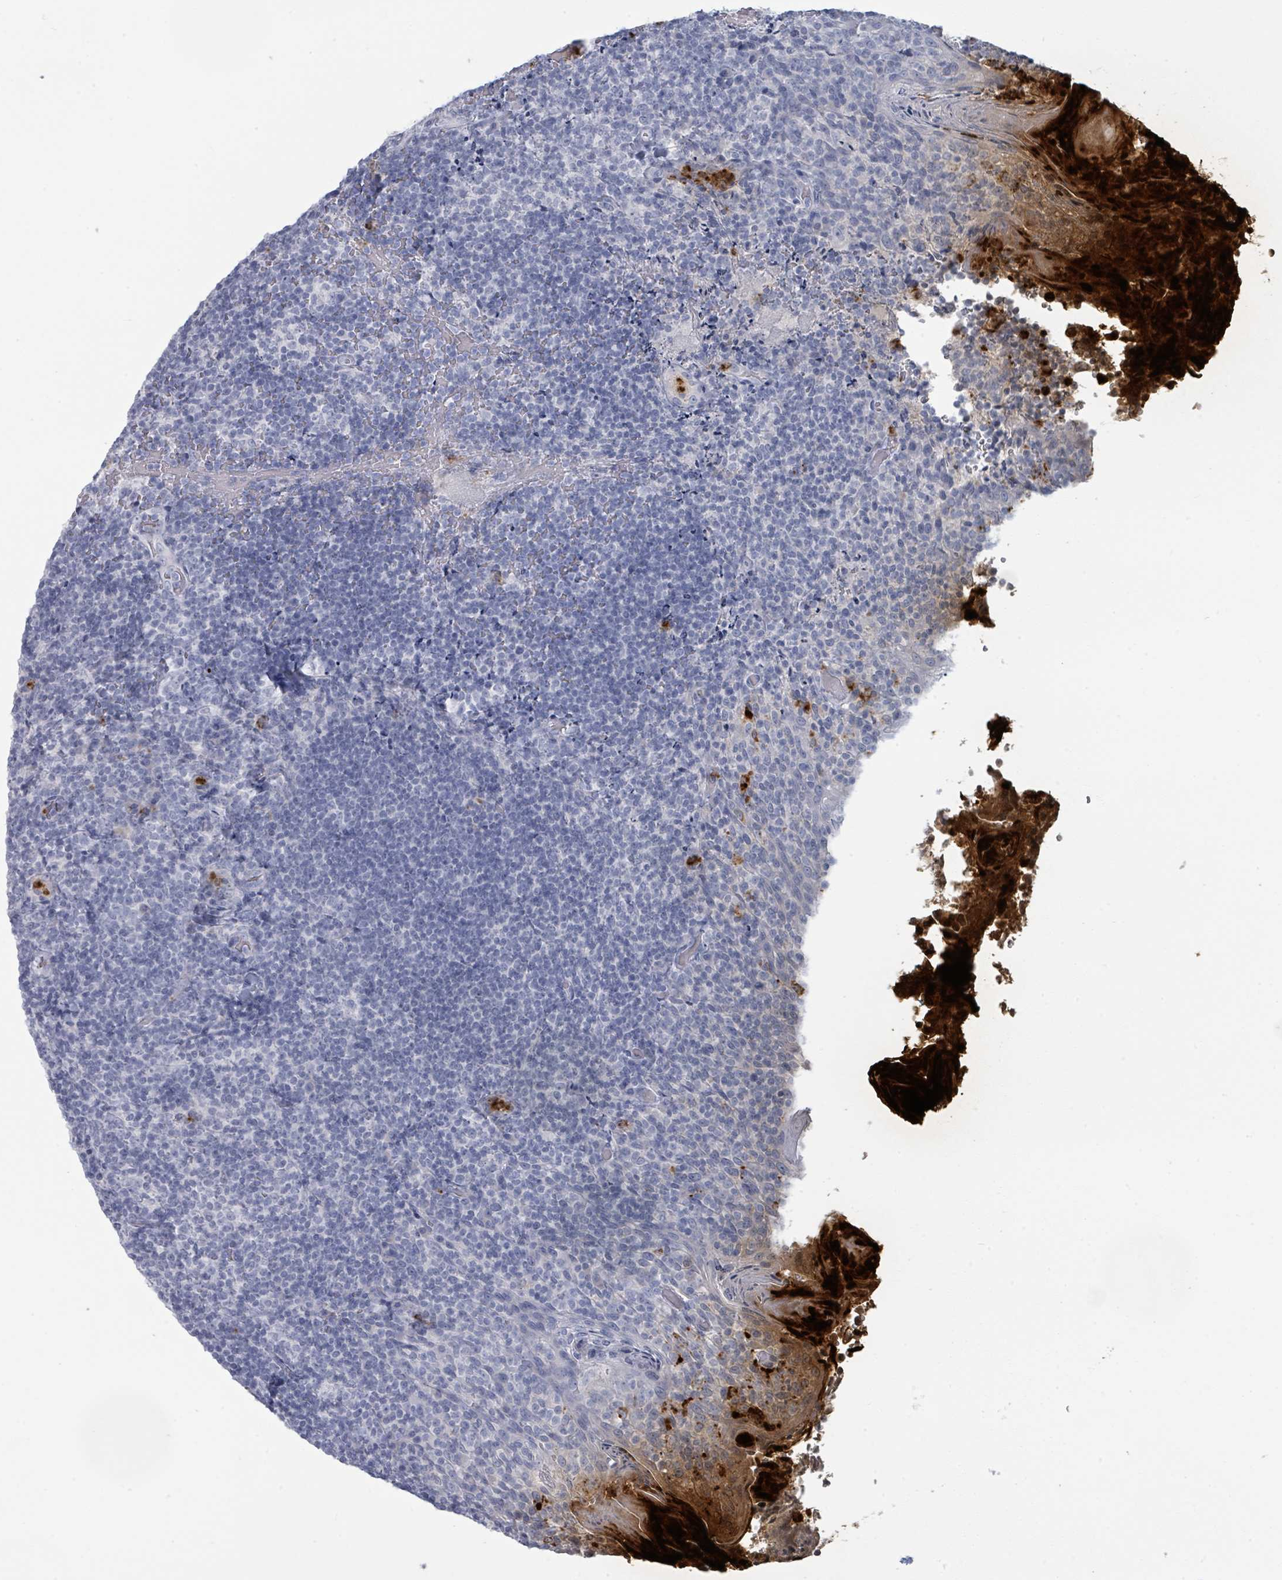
{"staining": {"intensity": "negative", "quantity": "none", "location": "none"}, "tissue": "tonsil", "cell_type": "Germinal center cells", "image_type": "normal", "snomed": [{"axis": "morphology", "description": "Normal tissue, NOS"}, {"axis": "topography", "description": "Tonsil"}], "caption": "Immunohistochemistry (IHC) histopathology image of benign human tonsil stained for a protein (brown), which shows no staining in germinal center cells.", "gene": "DEFA4", "patient": {"sex": "female", "age": 10}}